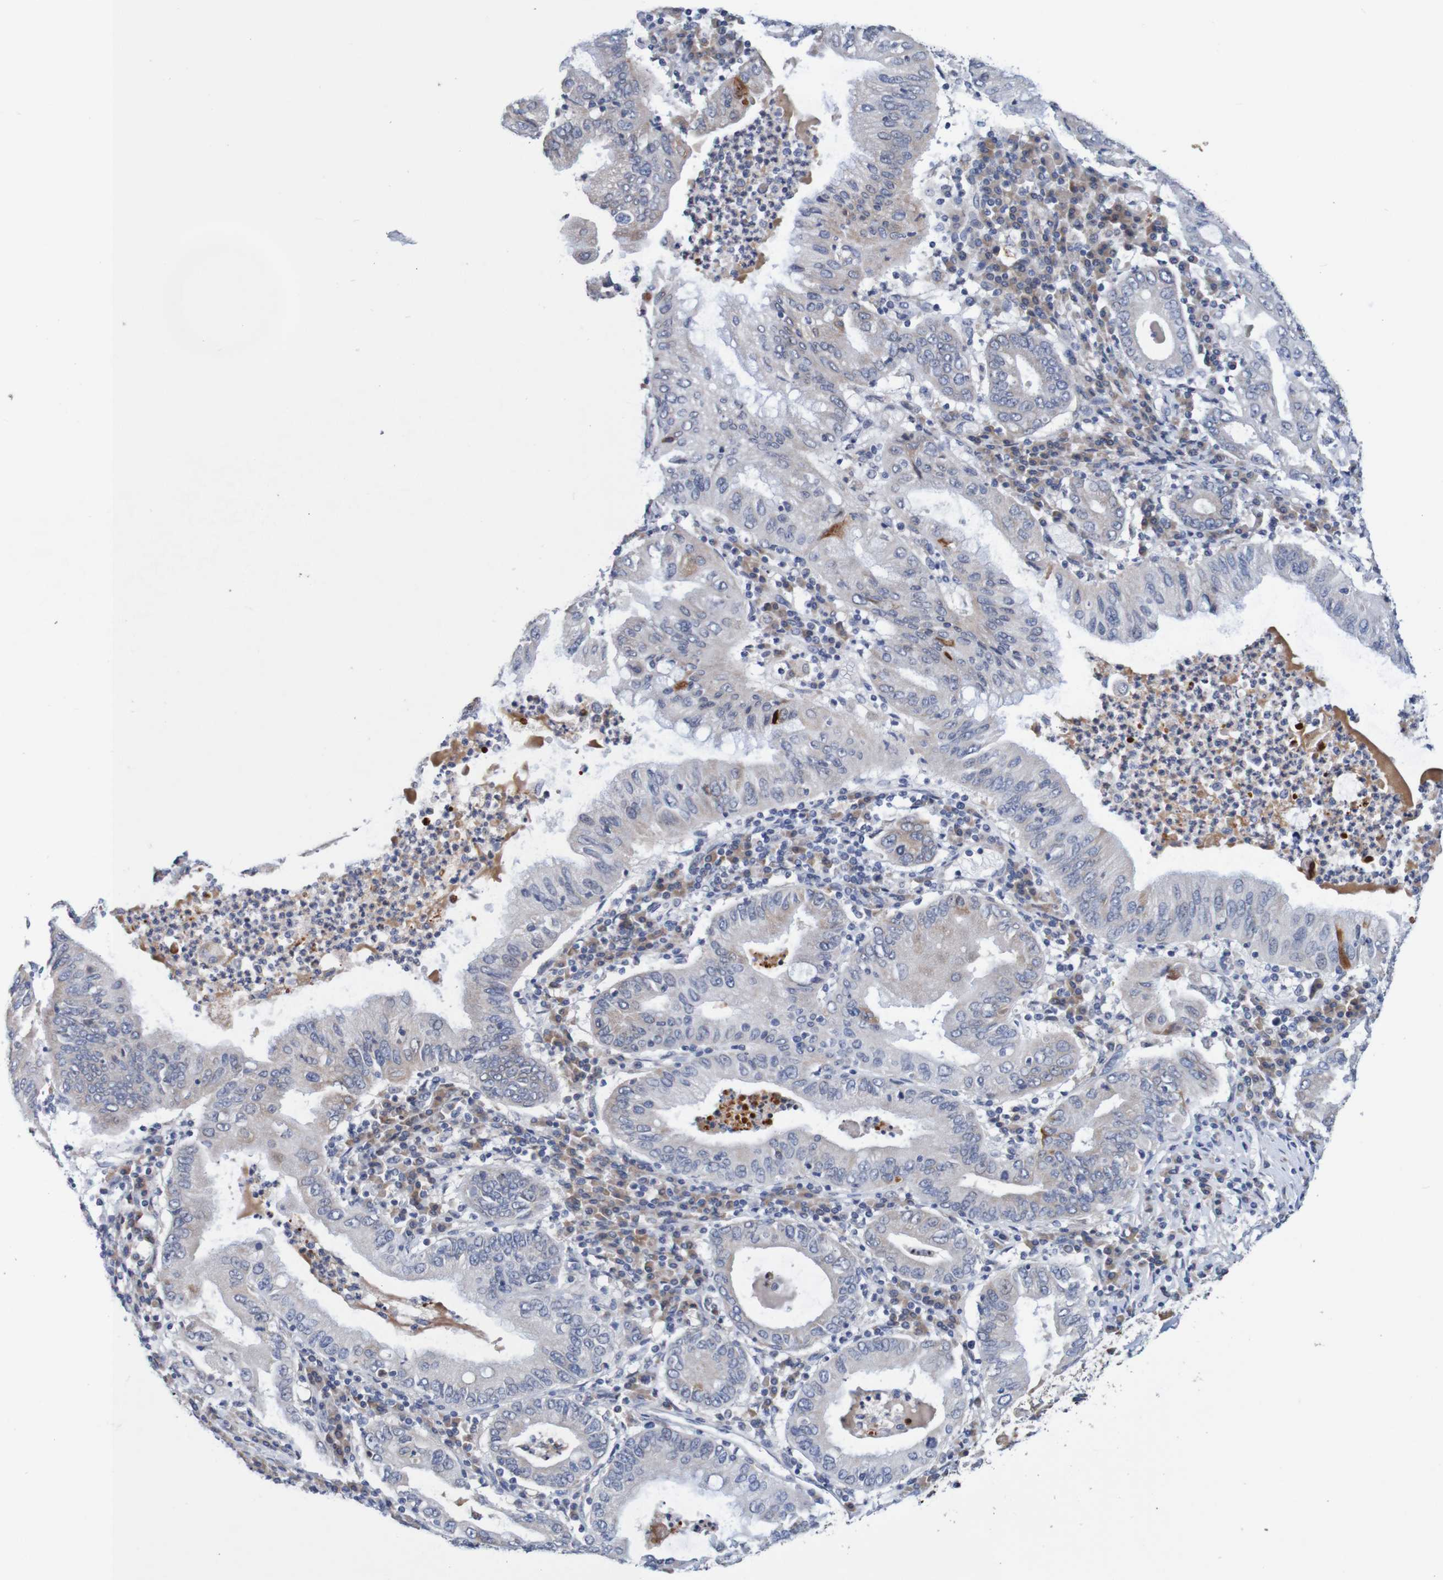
{"staining": {"intensity": "negative", "quantity": "none", "location": "none"}, "tissue": "stomach cancer", "cell_type": "Tumor cells", "image_type": "cancer", "snomed": [{"axis": "morphology", "description": "Normal tissue, NOS"}, {"axis": "morphology", "description": "Adenocarcinoma, NOS"}, {"axis": "topography", "description": "Esophagus"}, {"axis": "topography", "description": "Stomach, upper"}, {"axis": "topography", "description": "Peripheral nerve tissue"}], "caption": "Immunohistochemical staining of adenocarcinoma (stomach) reveals no significant expression in tumor cells. The staining was performed using DAB to visualize the protein expression in brown, while the nuclei were stained in blue with hematoxylin (Magnification: 20x).", "gene": "FIBP", "patient": {"sex": "male", "age": 62}}